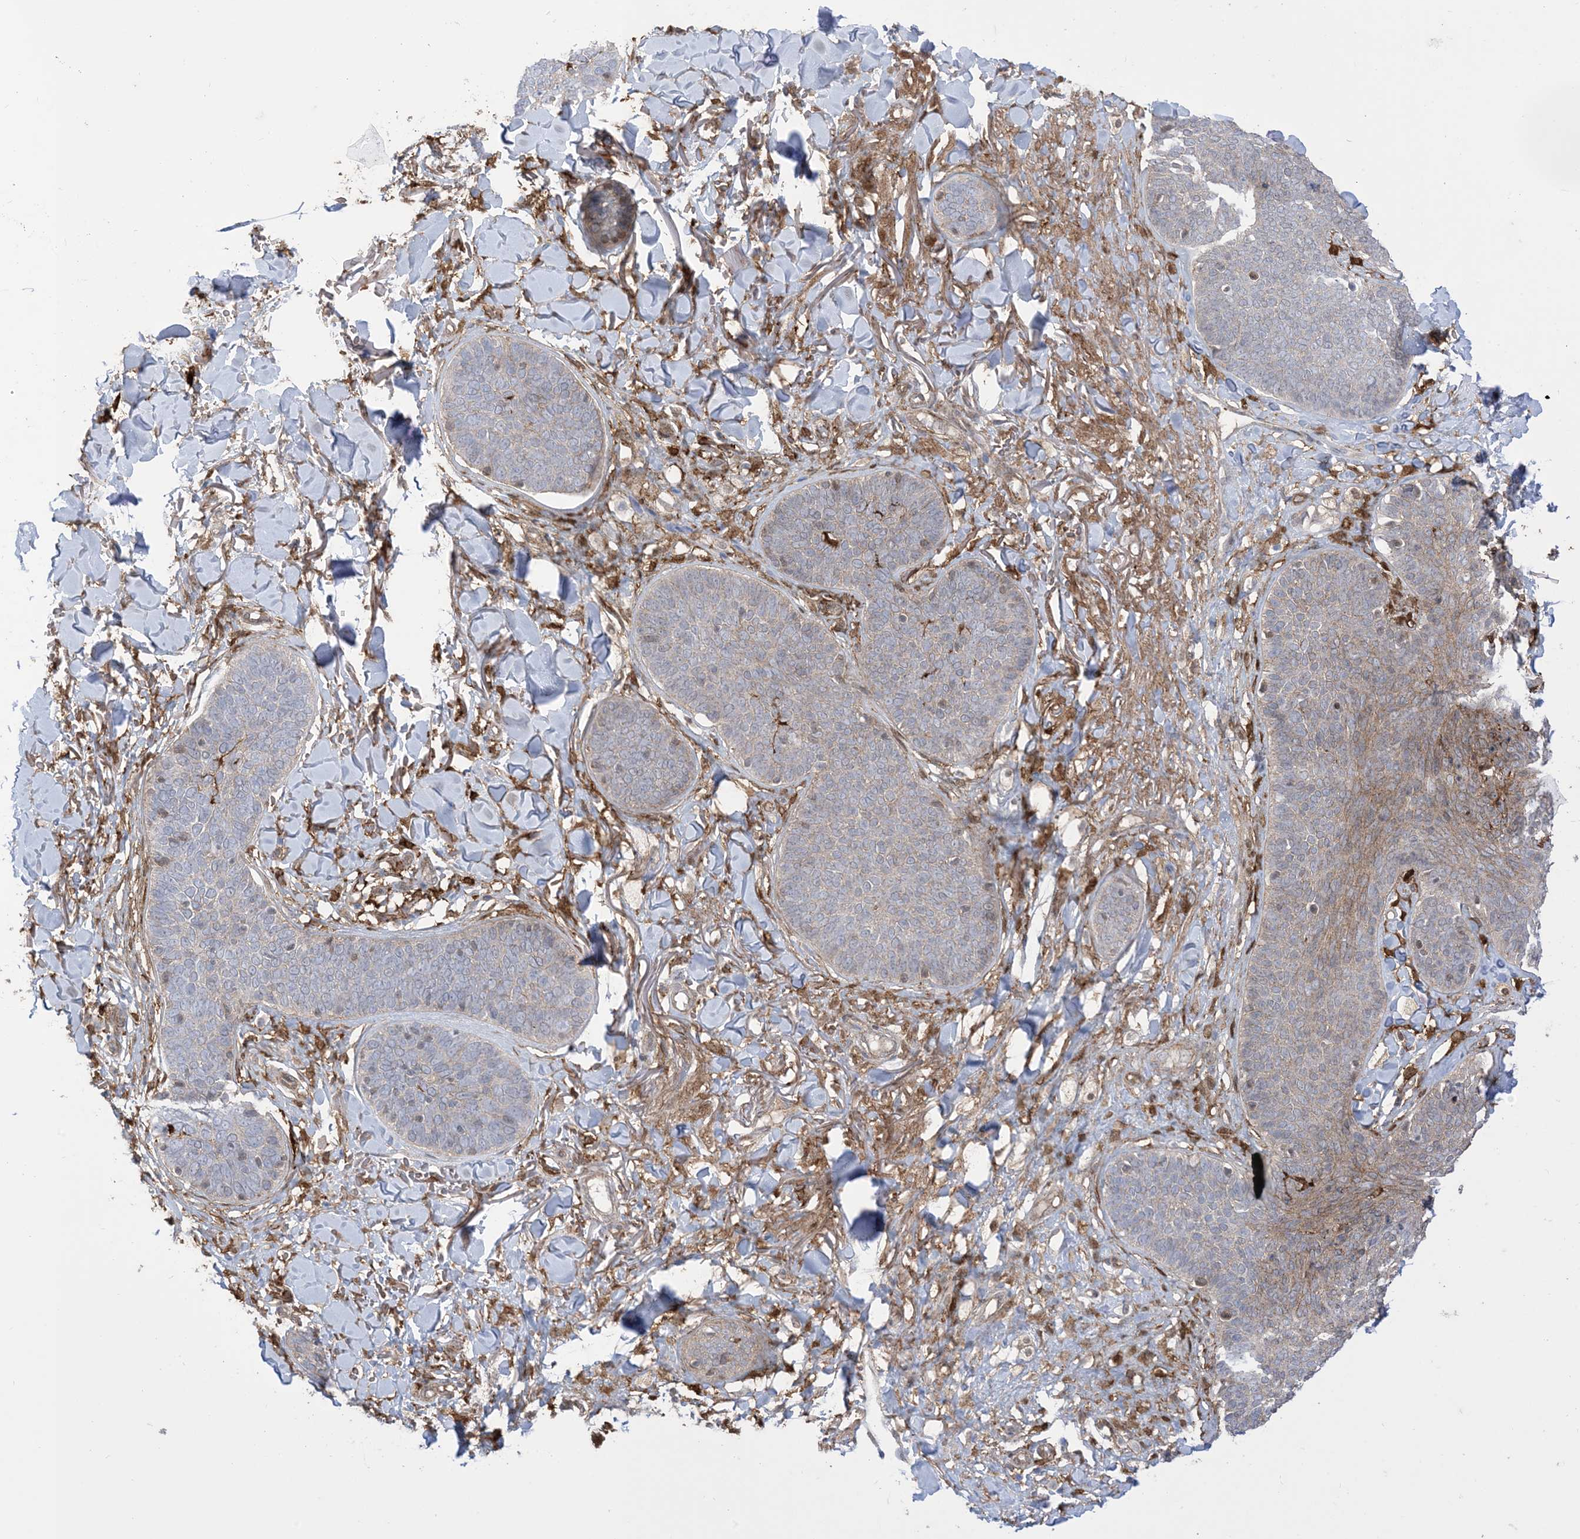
{"staining": {"intensity": "weak", "quantity": "<25%", "location": "cytoplasmic/membranous"}, "tissue": "skin cancer", "cell_type": "Tumor cells", "image_type": "cancer", "snomed": [{"axis": "morphology", "description": "Basal cell carcinoma"}, {"axis": "topography", "description": "Skin"}], "caption": "Immunohistochemistry image of neoplastic tissue: human skin cancer stained with DAB demonstrates no significant protein expression in tumor cells. The staining was performed using DAB to visualize the protein expression in brown, while the nuclei were stained in blue with hematoxylin (Magnification: 20x).", "gene": "GSN", "patient": {"sex": "male", "age": 85}}